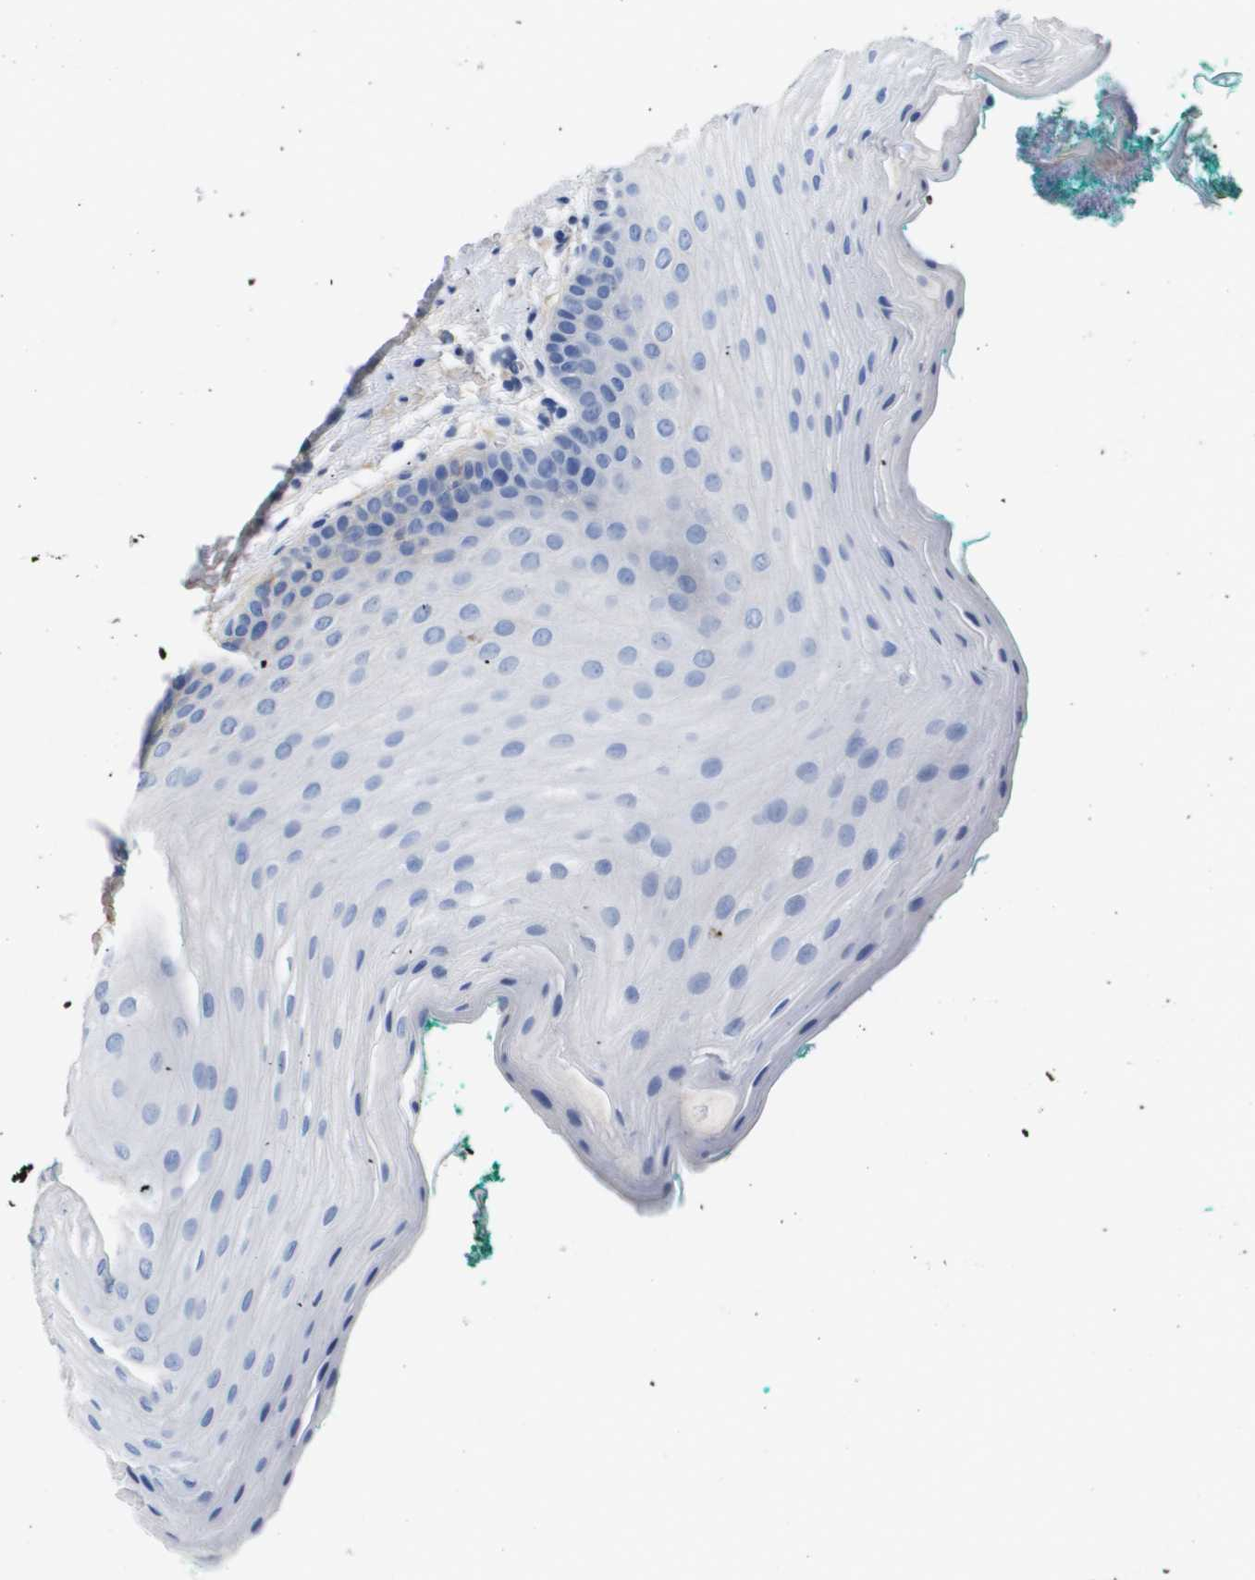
{"staining": {"intensity": "moderate", "quantity": "<25%", "location": "cytoplasmic/membranous"}, "tissue": "oral mucosa", "cell_type": "Squamous epithelial cells", "image_type": "normal", "snomed": [{"axis": "morphology", "description": "Normal tissue, NOS"}, {"axis": "topography", "description": "Oral tissue"}], "caption": "Normal oral mucosa reveals moderate cytoplasmic/membranous staining in about <25% of squamous epithelial cells (DAB (3,3'-diaminobenzidine) = brown stain, brightfield microscopy at high magnification)..", "gene": "SERPINA6", "patient": {"sex": "male", "age": 58}}